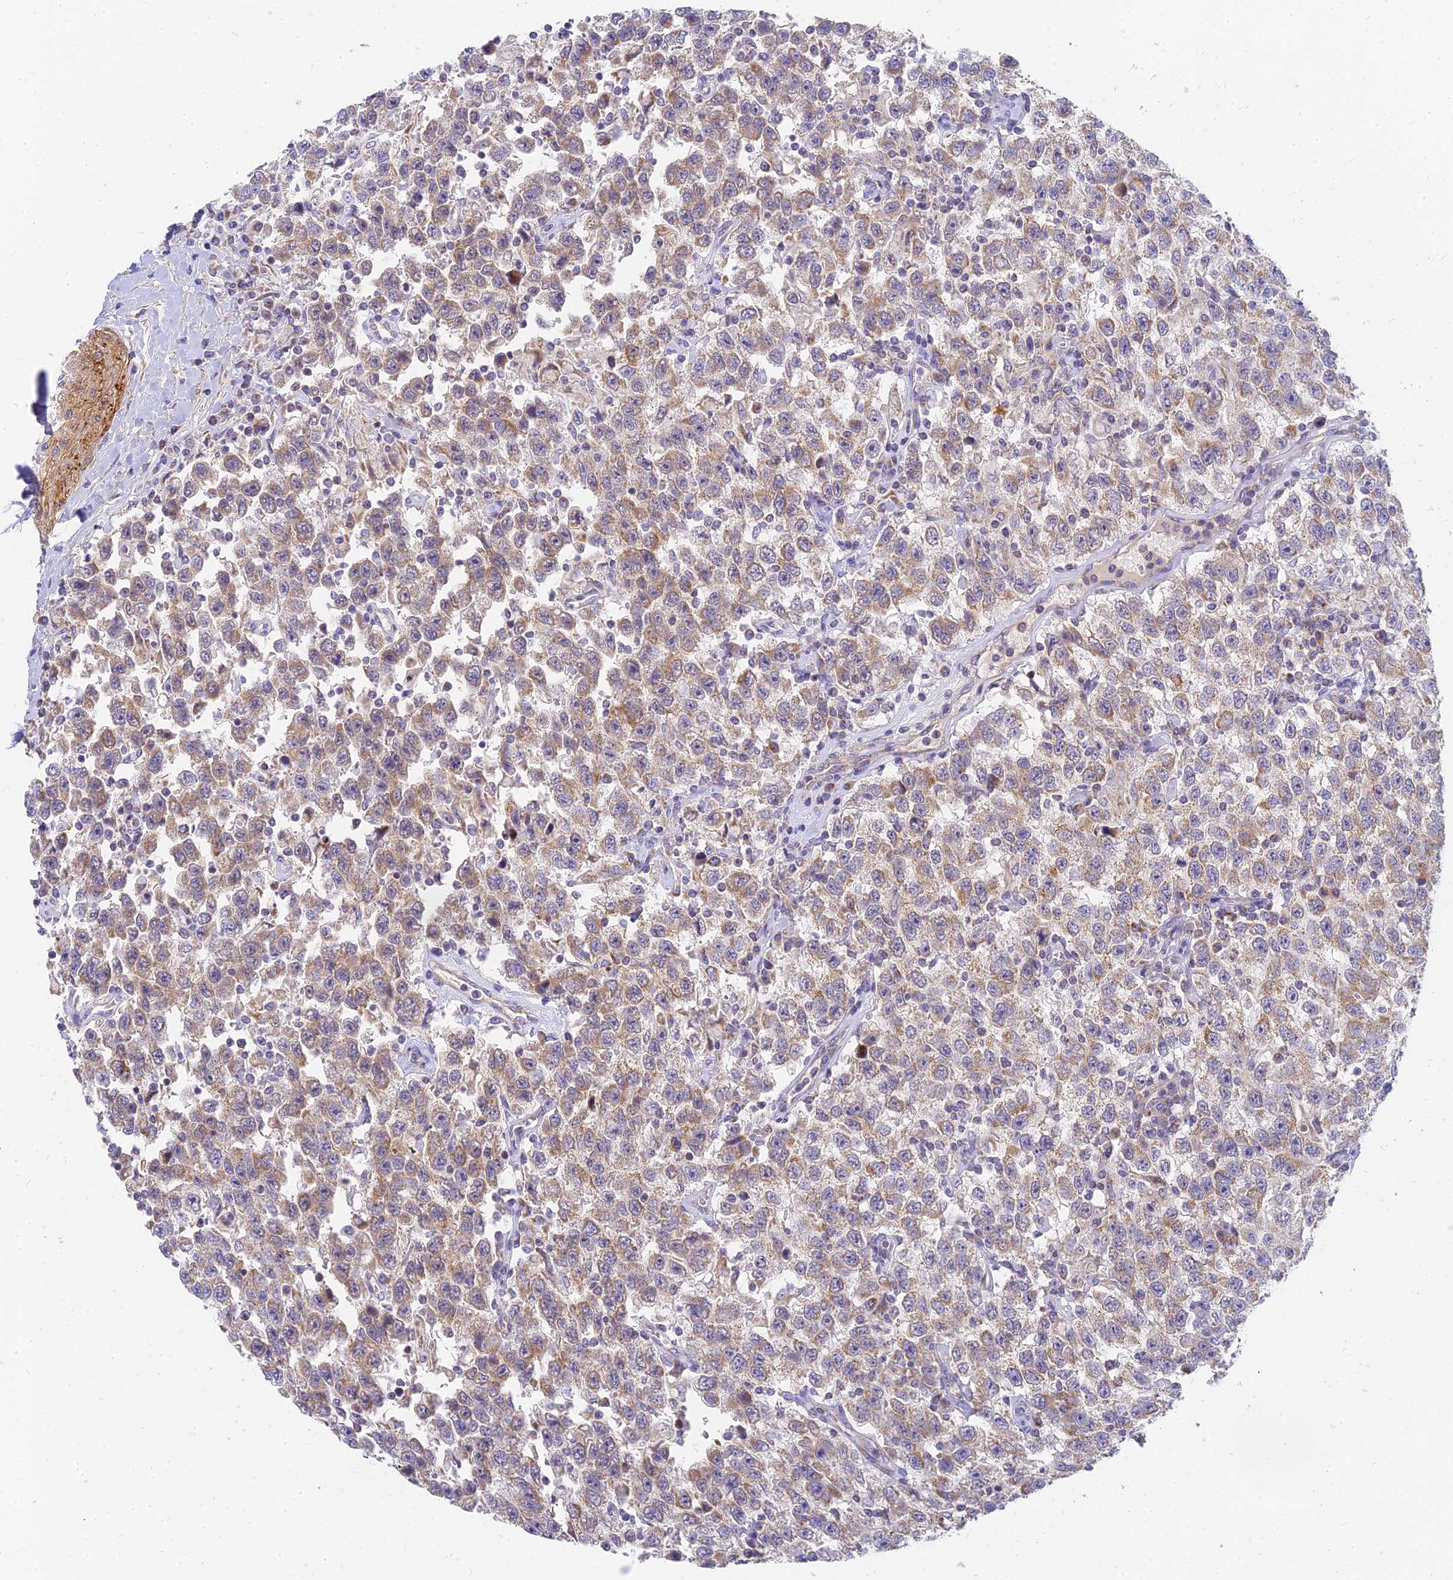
{"staining": {"intensity": "moderate", "quantity": ">75%", "location": "cytoplasmic/membranous"}, "tissue": "testis cancer", "cell_type": "Tumor cells", "image_type": "cancer", "snomed": [{"axis": "morphology", "description": "Seminoma, NOS"}, {"axis": "topography", "description": "Testis"}], "caption": "A photomicrograph of human testis cancer (seminoma) stained for a protein shows moderate cytoplasmic/membranous brown staining in tumor cells. (DAB IHC with brightfield microscopy, high magnification).", "gene": "MRPL15", "patient": {"sex": "male", "age": 41}}